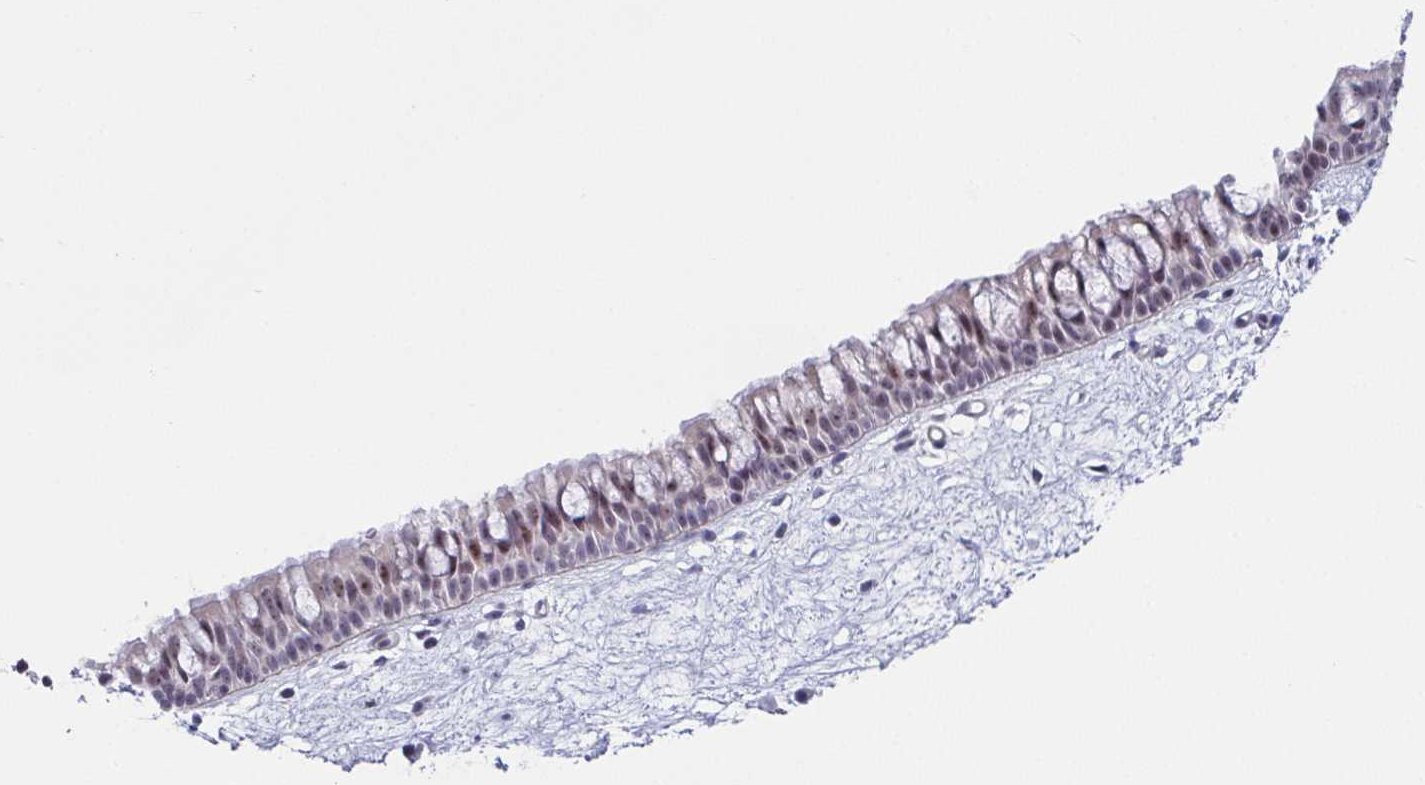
{"staining": {"intensity": "moderate", "quantity": "25%-75%", "location": "nuclear"}, "tissue": "nasopharynx", "cell_type": "Respiratory epithelial cells", "image_type": "normal", "snomed": [{"axis": "morphology", "description": "Normal tissue, NOS"}, {"axis": "topography", "description": "Nasopharynx"}], "caption": "Respiratory epithelial cells reveal medium levels of moderate nuclear positivity in approximately 25%-75% of cells in unremarkable nasopharynx. The protein of interest is stained brown, and the nuclei are stained in blue (DAB (3,3'-diaminobenzidine) IHC with brightfield microscopy, high magnification).", "gene": "EXOSC7", "patient": {"sex": "male", "age": 69}}